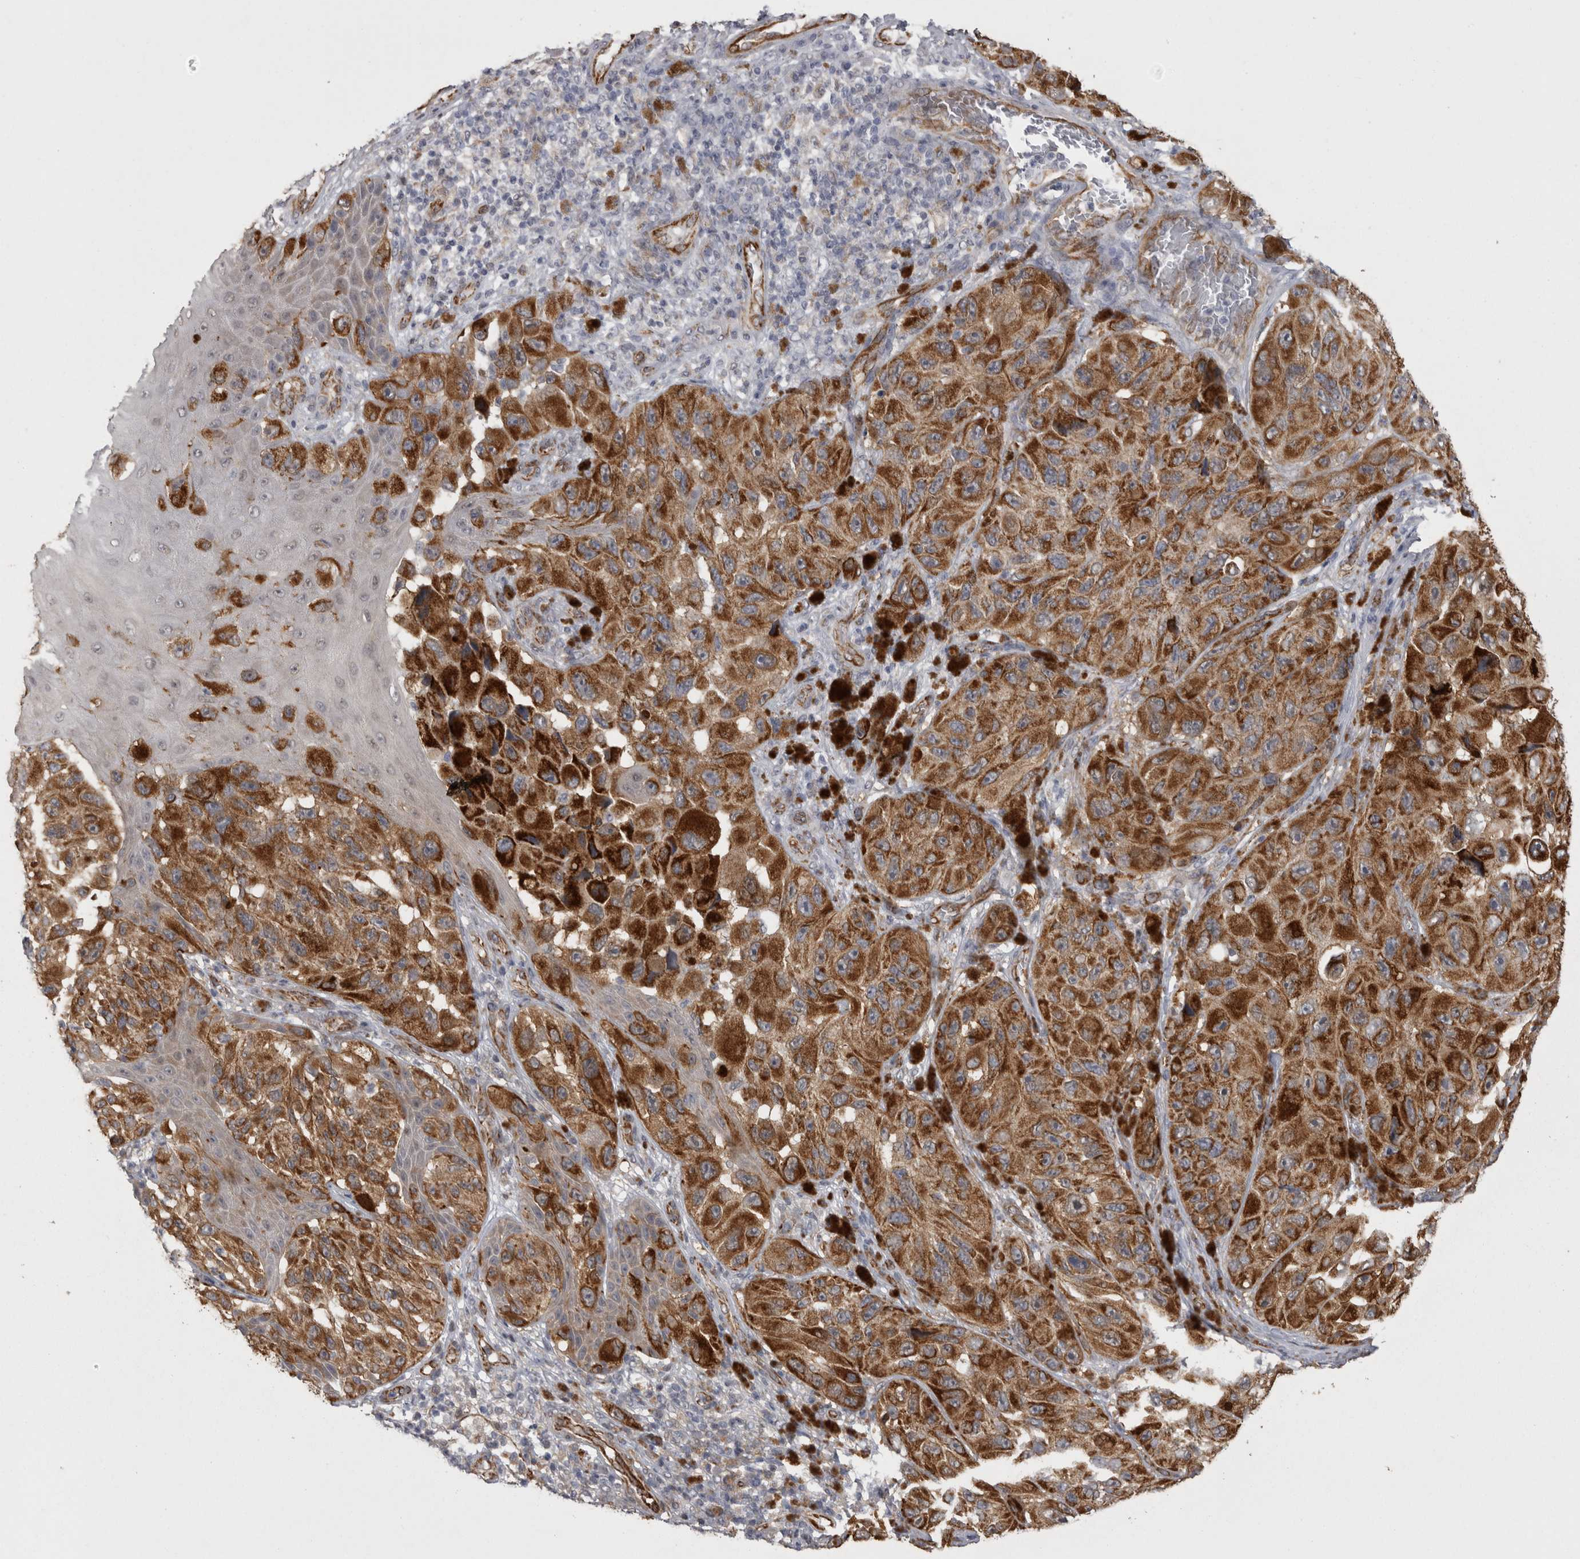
{"staining": {"intensity": "moderate", "quantity": ">75%", "location": "cytoplasmic/membranous"}, "tissue": "melanoma", "cell_type": "Tumor cells", "image_type": "cancer", "snomed": [{"axis": "morphology", "description": "Malignant melanoma, NOS"}, {"axis": "topography", "description": "Skin"}], "caption": "Melanoma was stained to show a protein in brown. There is medium levels of moderate cytoplasmic/membranous positivity in approximately >75% of tumor cells.", "gene": "ACOT7", "patient": {"sex": "female", "age": 73}}